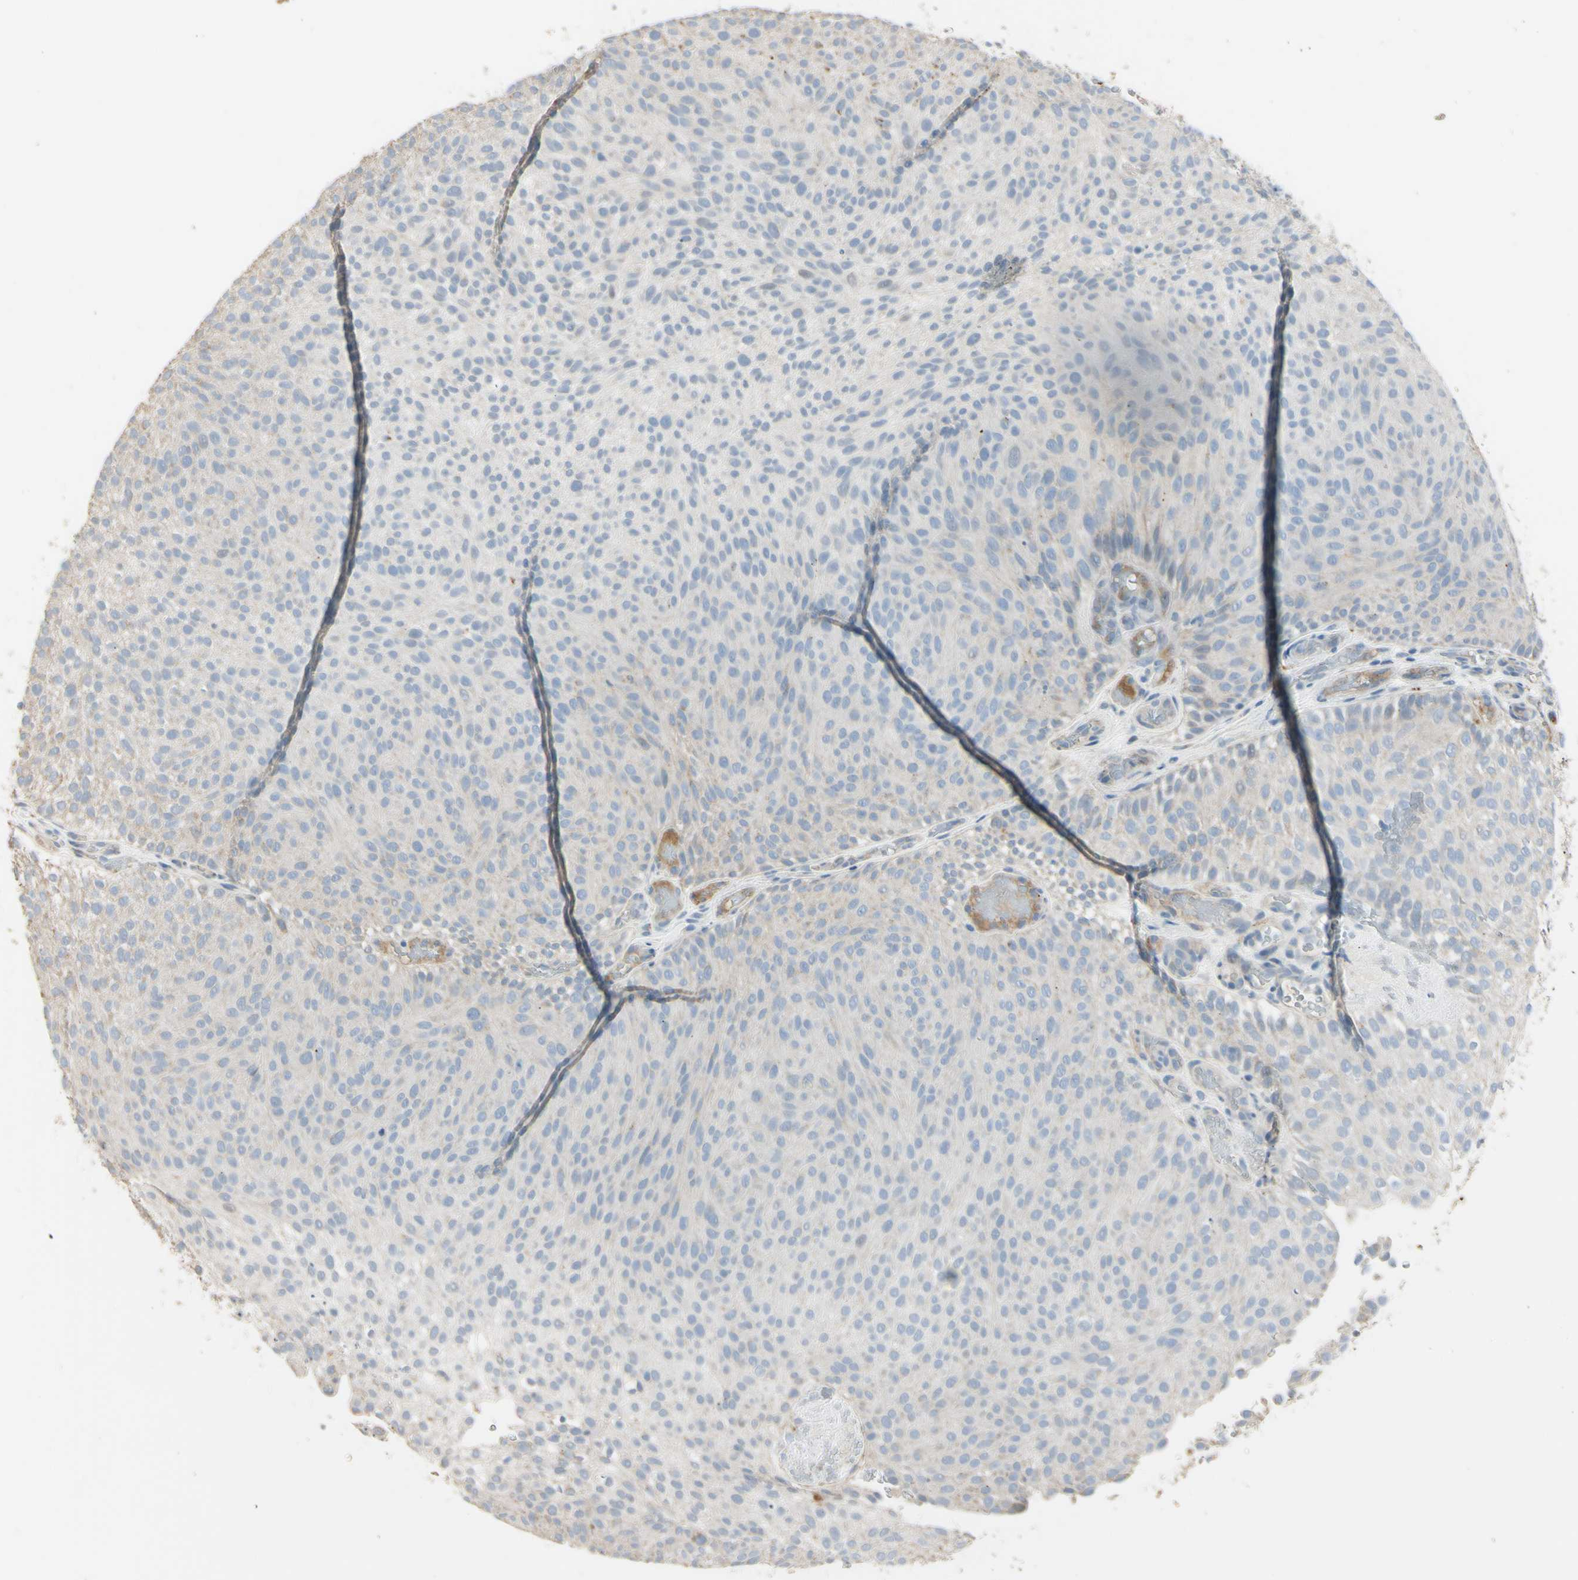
{"staining": {"intensity": "weak", "quantity": "25%-75%", "location": "cytoplasmic/membranous"}, "tissue": "urothelial cancer", "cell_type": "Tumor cells", "image_type": "cancer", "snomed": [{"axis": "morphology", "description": "Urothelial carcinoma, Low grade"}, {"axis": "topography", "description": "Urinary bladder"}], "caption": "Immunohistochemistry of human urothelial carcinoma (low-grade) shows low levels of weak cytoplasmic/membranous positivity in approximately 25%-75% of tumor cells. (DAB (3,3'-diaminobenzidine) = brown stain, brightfield microscopy at high magnification).", "gene": "ANGPTL1", "patient": {"sex": "male", "age": 78}}